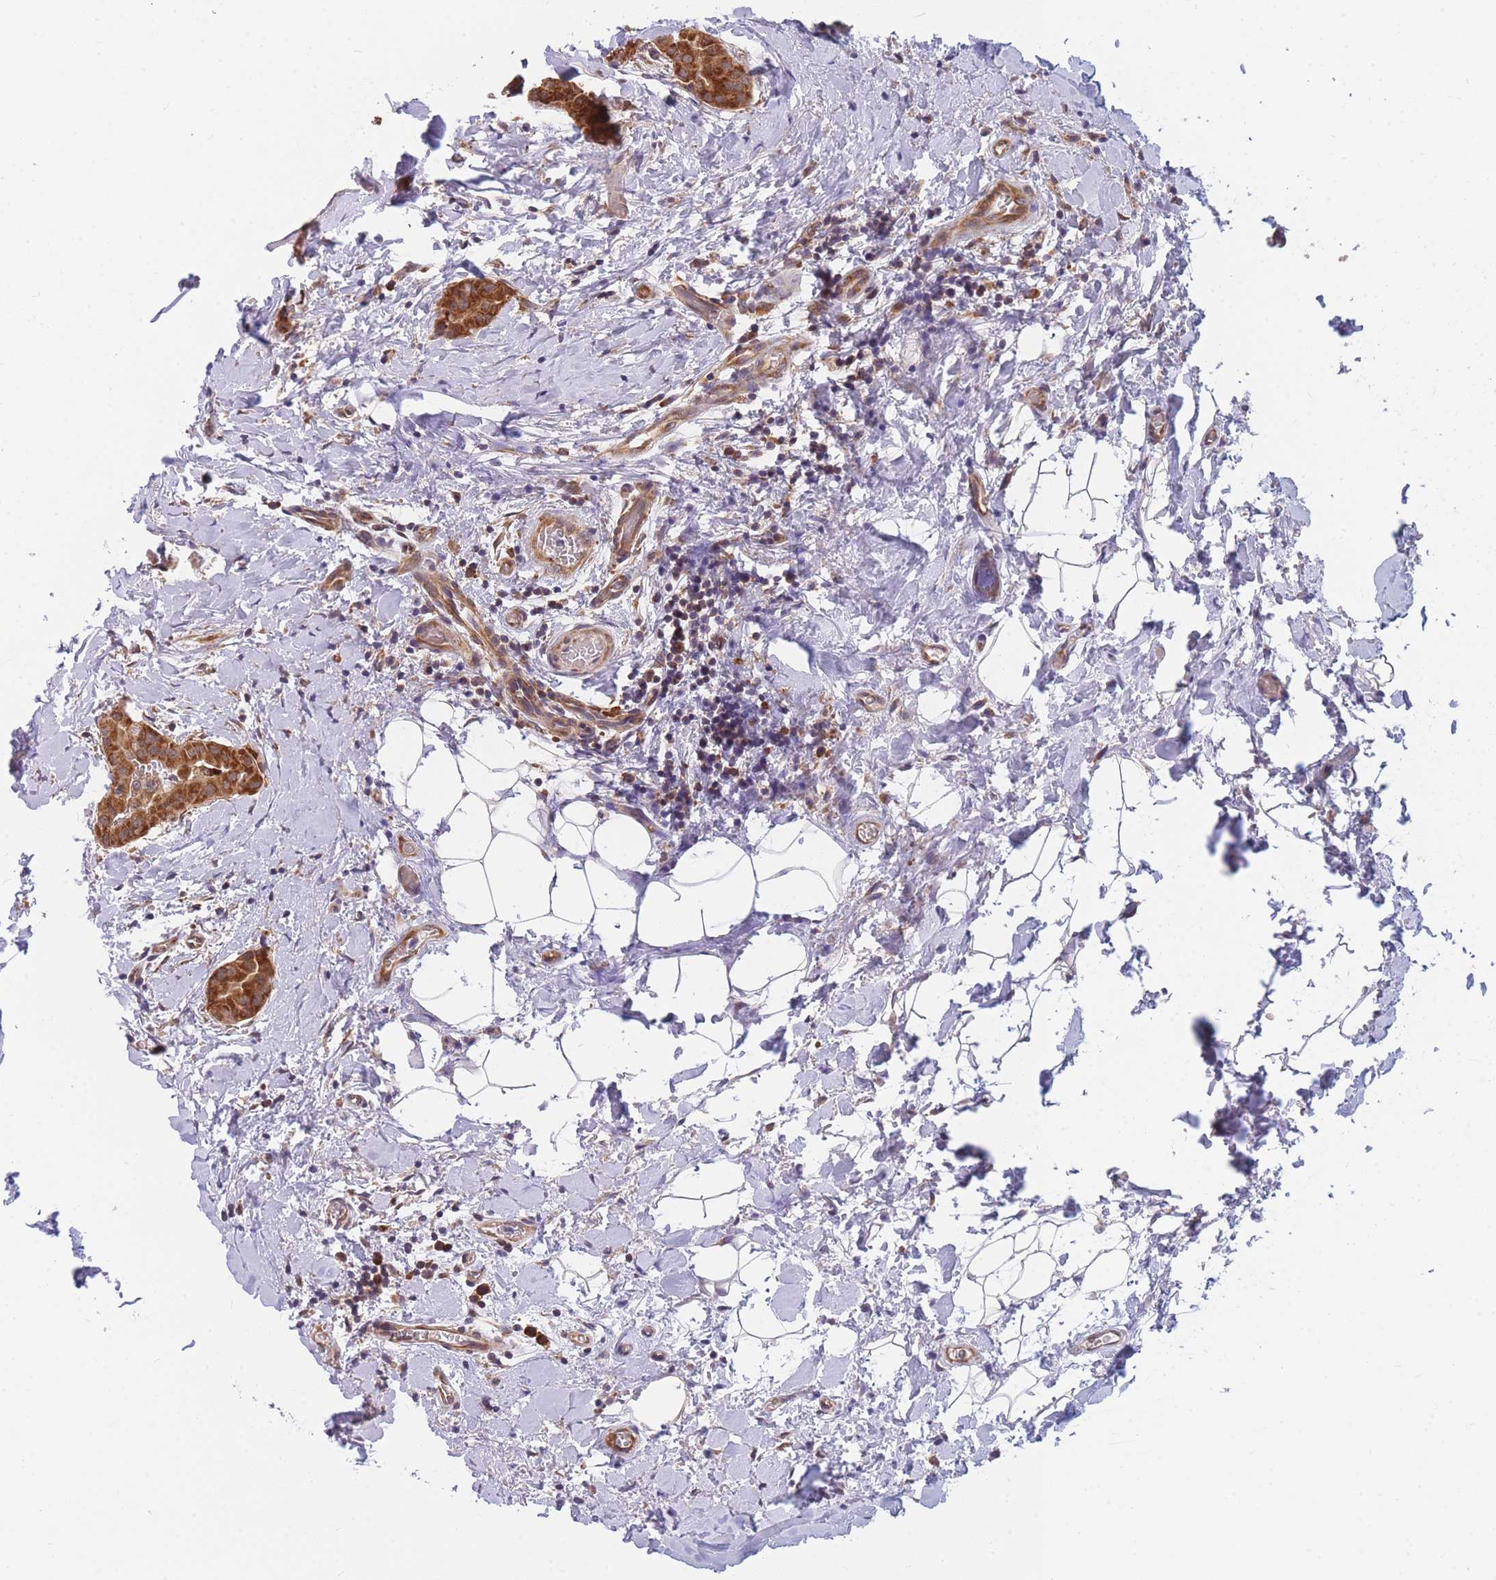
{"staining": {"intensity": "strong", "quantity": ">75%", "location": "cytoplasmic/membranous"}, "tissue": "thyroid cancer", "cell_type": "Tumor cells", "image_type": "cancer", "snomed": [{"axis": "morphology", "description": "Papillary adenocarcinoma, NOS"}, {"axis": "topography", "description": "Thyroid gland"}], "caption": "Human thyroid cancer (papillary adenocarcinoma) stained with a brown dye reveals strong cytoplasmic/membranous positive positivity in about >75% of tumor cells.", "gene": "MRPL23", "patient": {"sex": "male", "age": 33}}